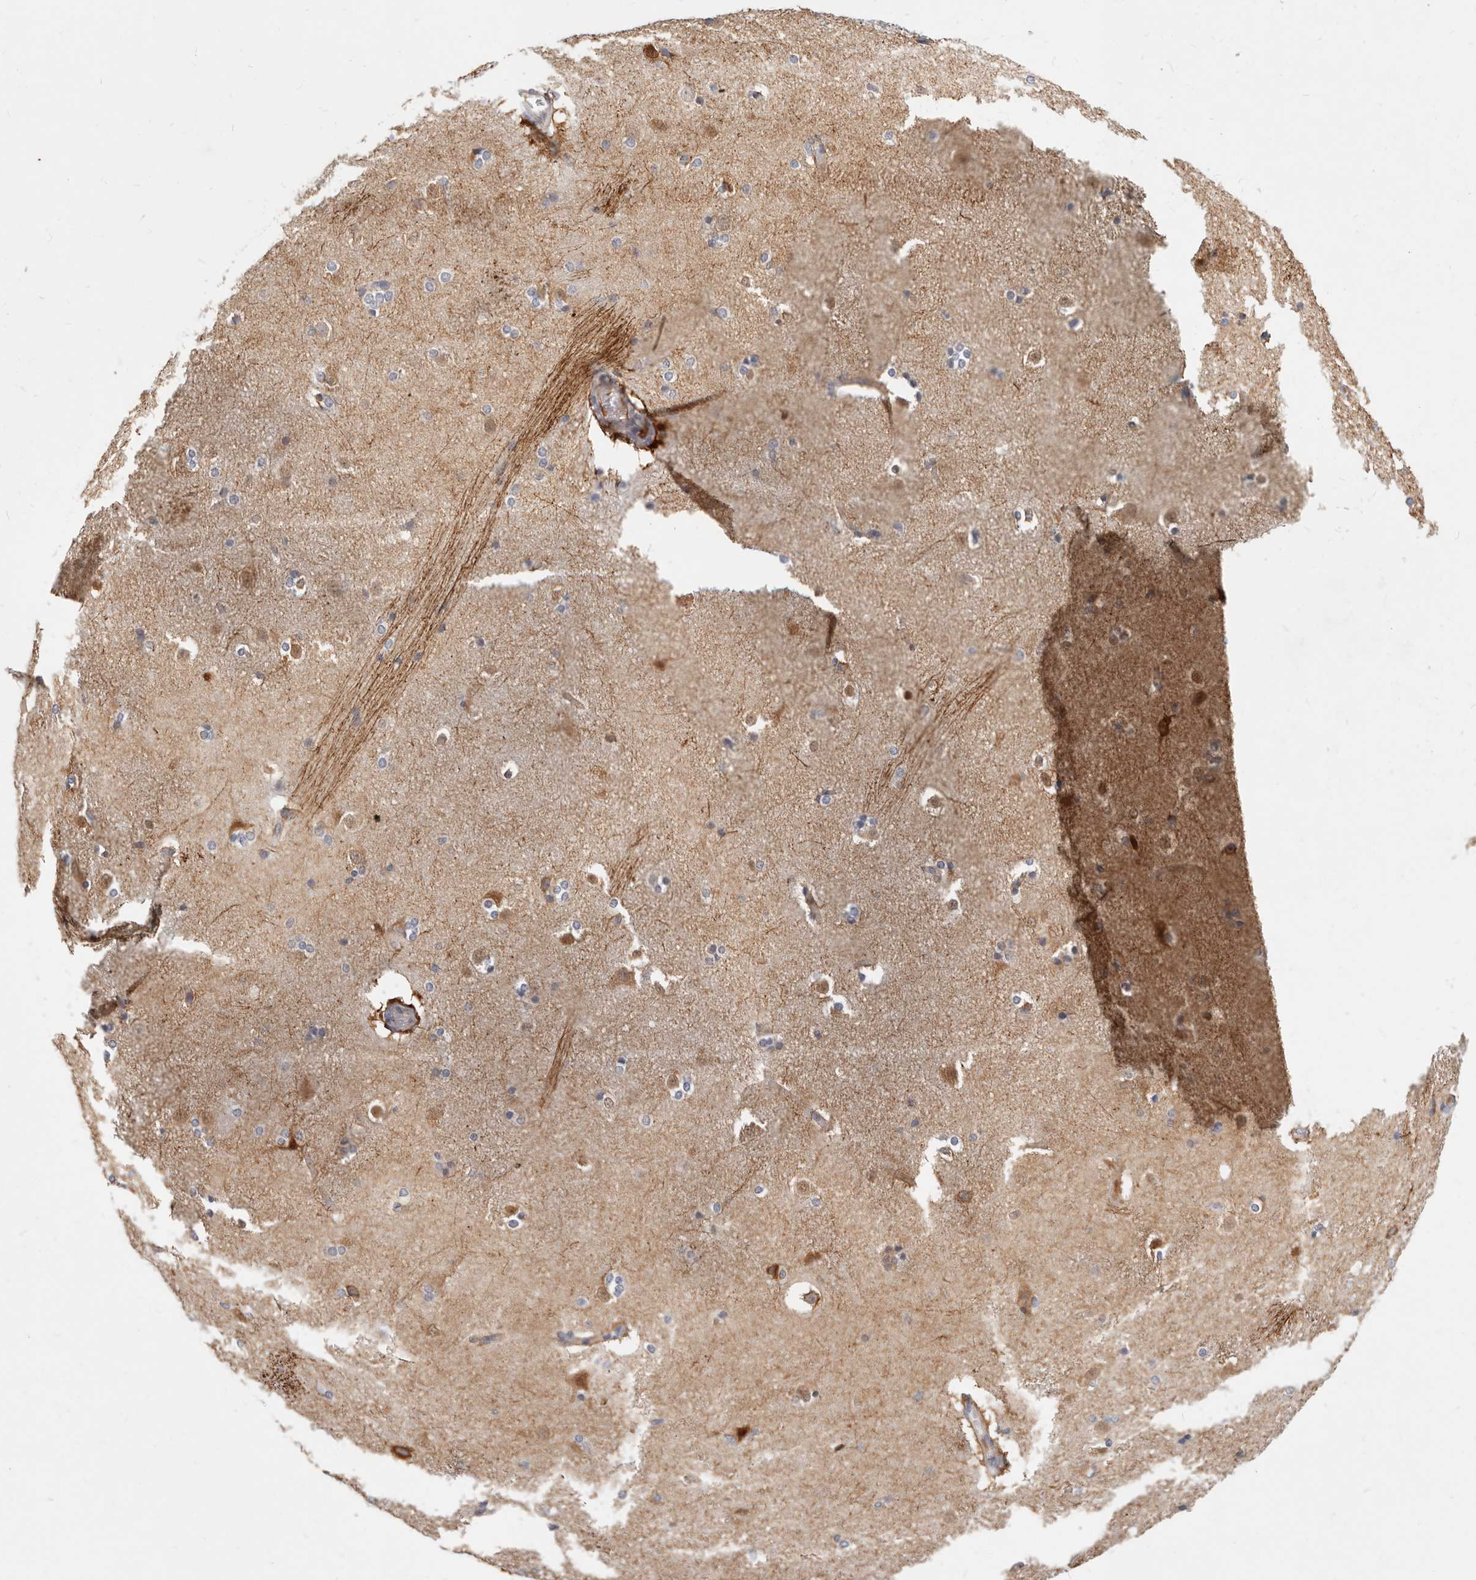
{"staining": {"intensity": "weak", "quantity": "25%-75%", "location": "cytoplasmic/membranous"}, "tissue": "caudate", "cell_type": "Glial cells", "image_type": "normal", "snomed": [{"axis": "morphology", "description": "Normal tissue, NOS"}, {"axis": "topography", "description": "Lateral ventricle wall"}], "caption": "The histopathology image reveals staining of unremarkable caudate, revealing weak cytoplasmic/membranous protein expression (brown color) within glial cells.", "gene": "ZRANB1", "patient": {"sex": "female", "age": 19}}